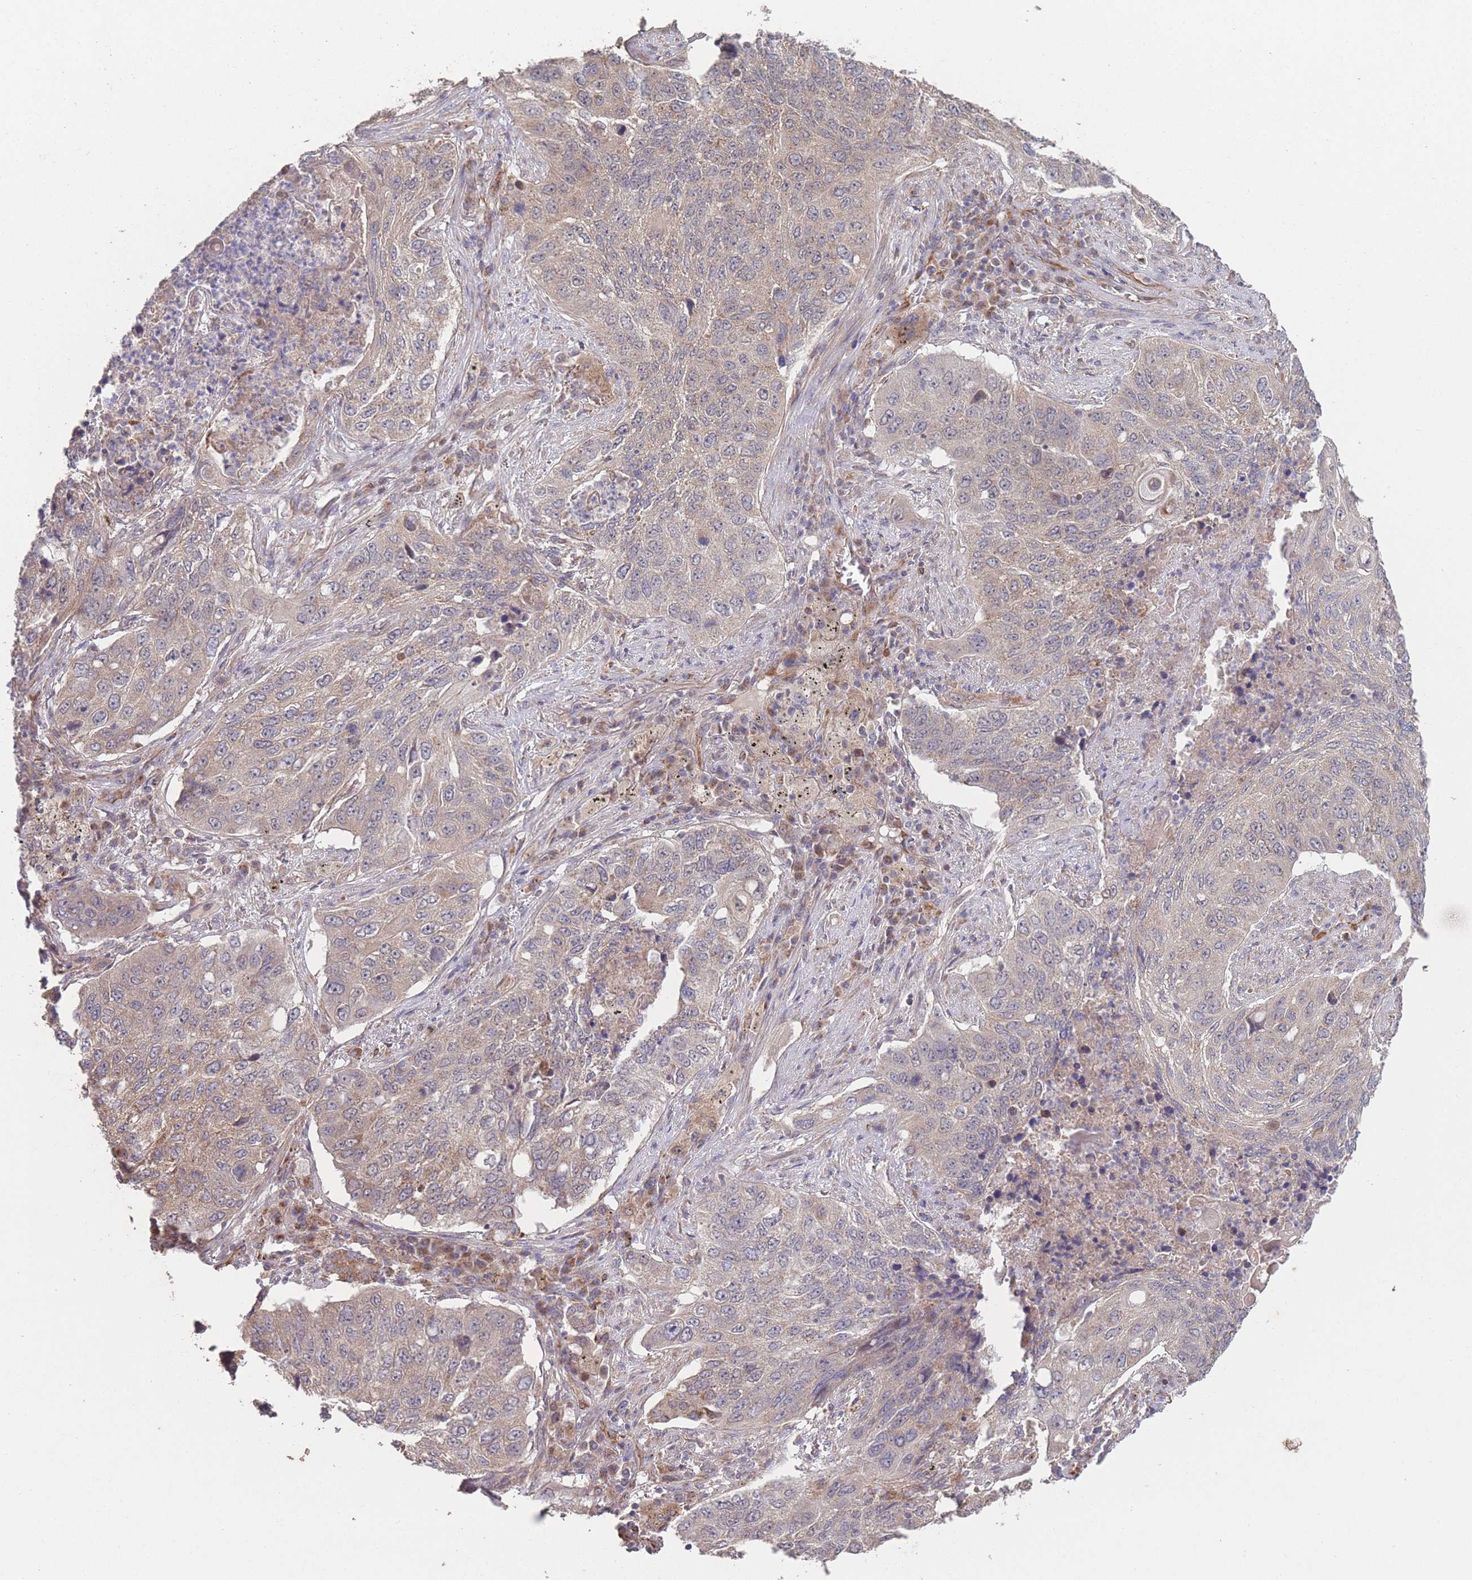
{"staining": {"intensity": "weak", "quantity": "25%-75%", "location": "cytoplasmic/membranous"}, "tissue": "lung cancer", "cell_type": "Tumor cells", "image_type": "cancer", "snomed": [{"axis": "morphology", "description": "Squamous cell carcinoma, NOS"}, {"axis": "topography", "description": "Lung"}], "caption": "Brown immunohistochemical staining in human lung squamous cell carcinoma exhibits weak cytoplasmic/membranous staining in approximately 25%-75% of tumor cells.", "gene": "PXMP4", "patient": {"sex": "female", "age": 63}}